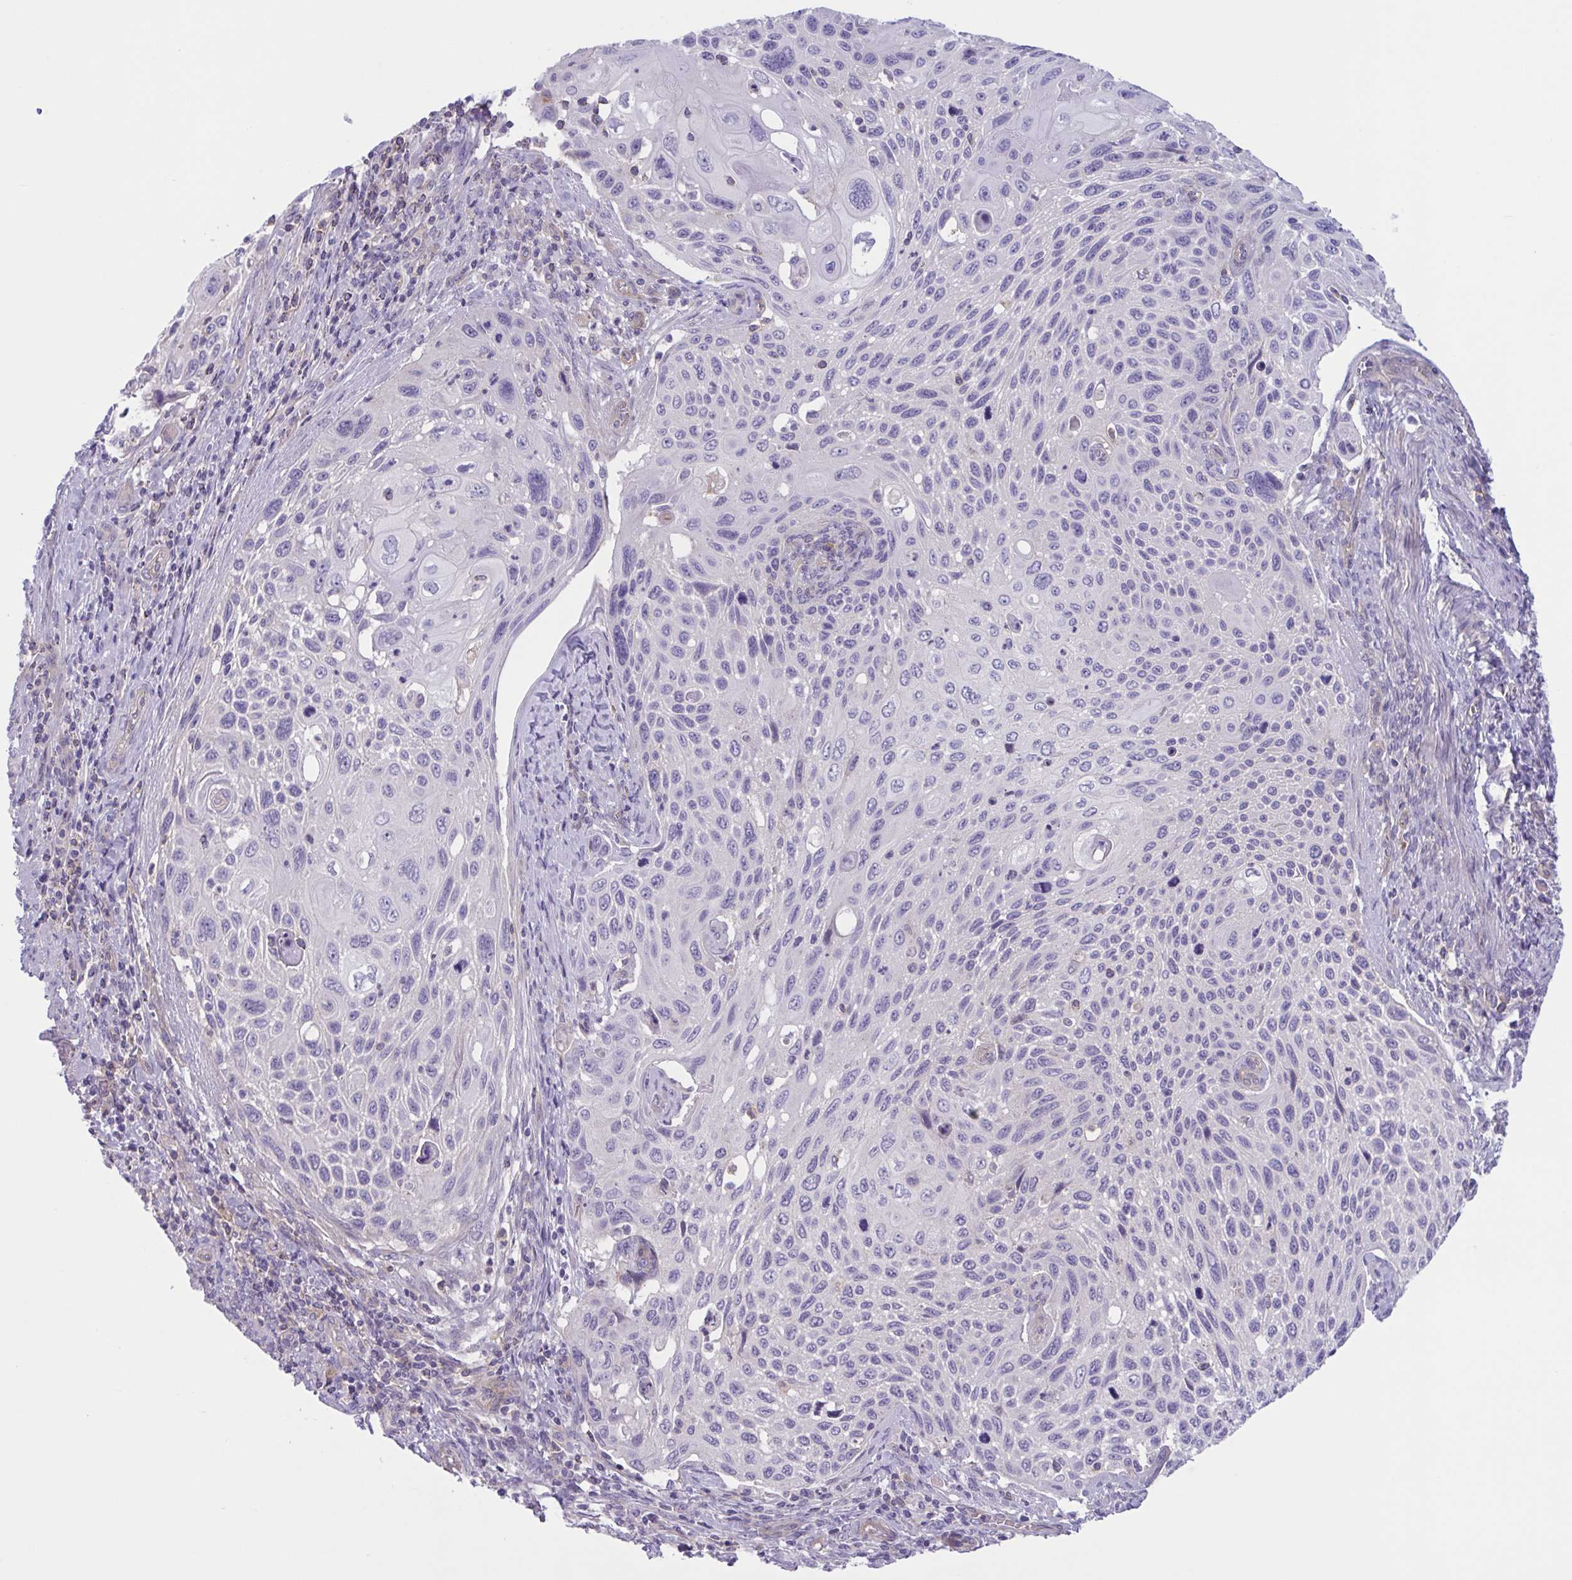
{"staining": {"intensity": "negative", "quantity": "none", "location": "none"}, "tissue": "cervical cancer", "cell_type": "Tumor cells", "image_type": "cancer", "snomed": [{"axis": "morphology", "description": "Squamous cell carcinoma, NOS"}, {"axis": "topography", "description": "Cervix"}], "caption": "IHC of cervical squamous cell carcinoma exhibits no positivity in tumor cells. The staining is performed using DAB brown chromogen with nuclei counter-stained in using hematoxylin.", "gene": "TTC7B", "patient": {"sex": "female", "age": 70}}